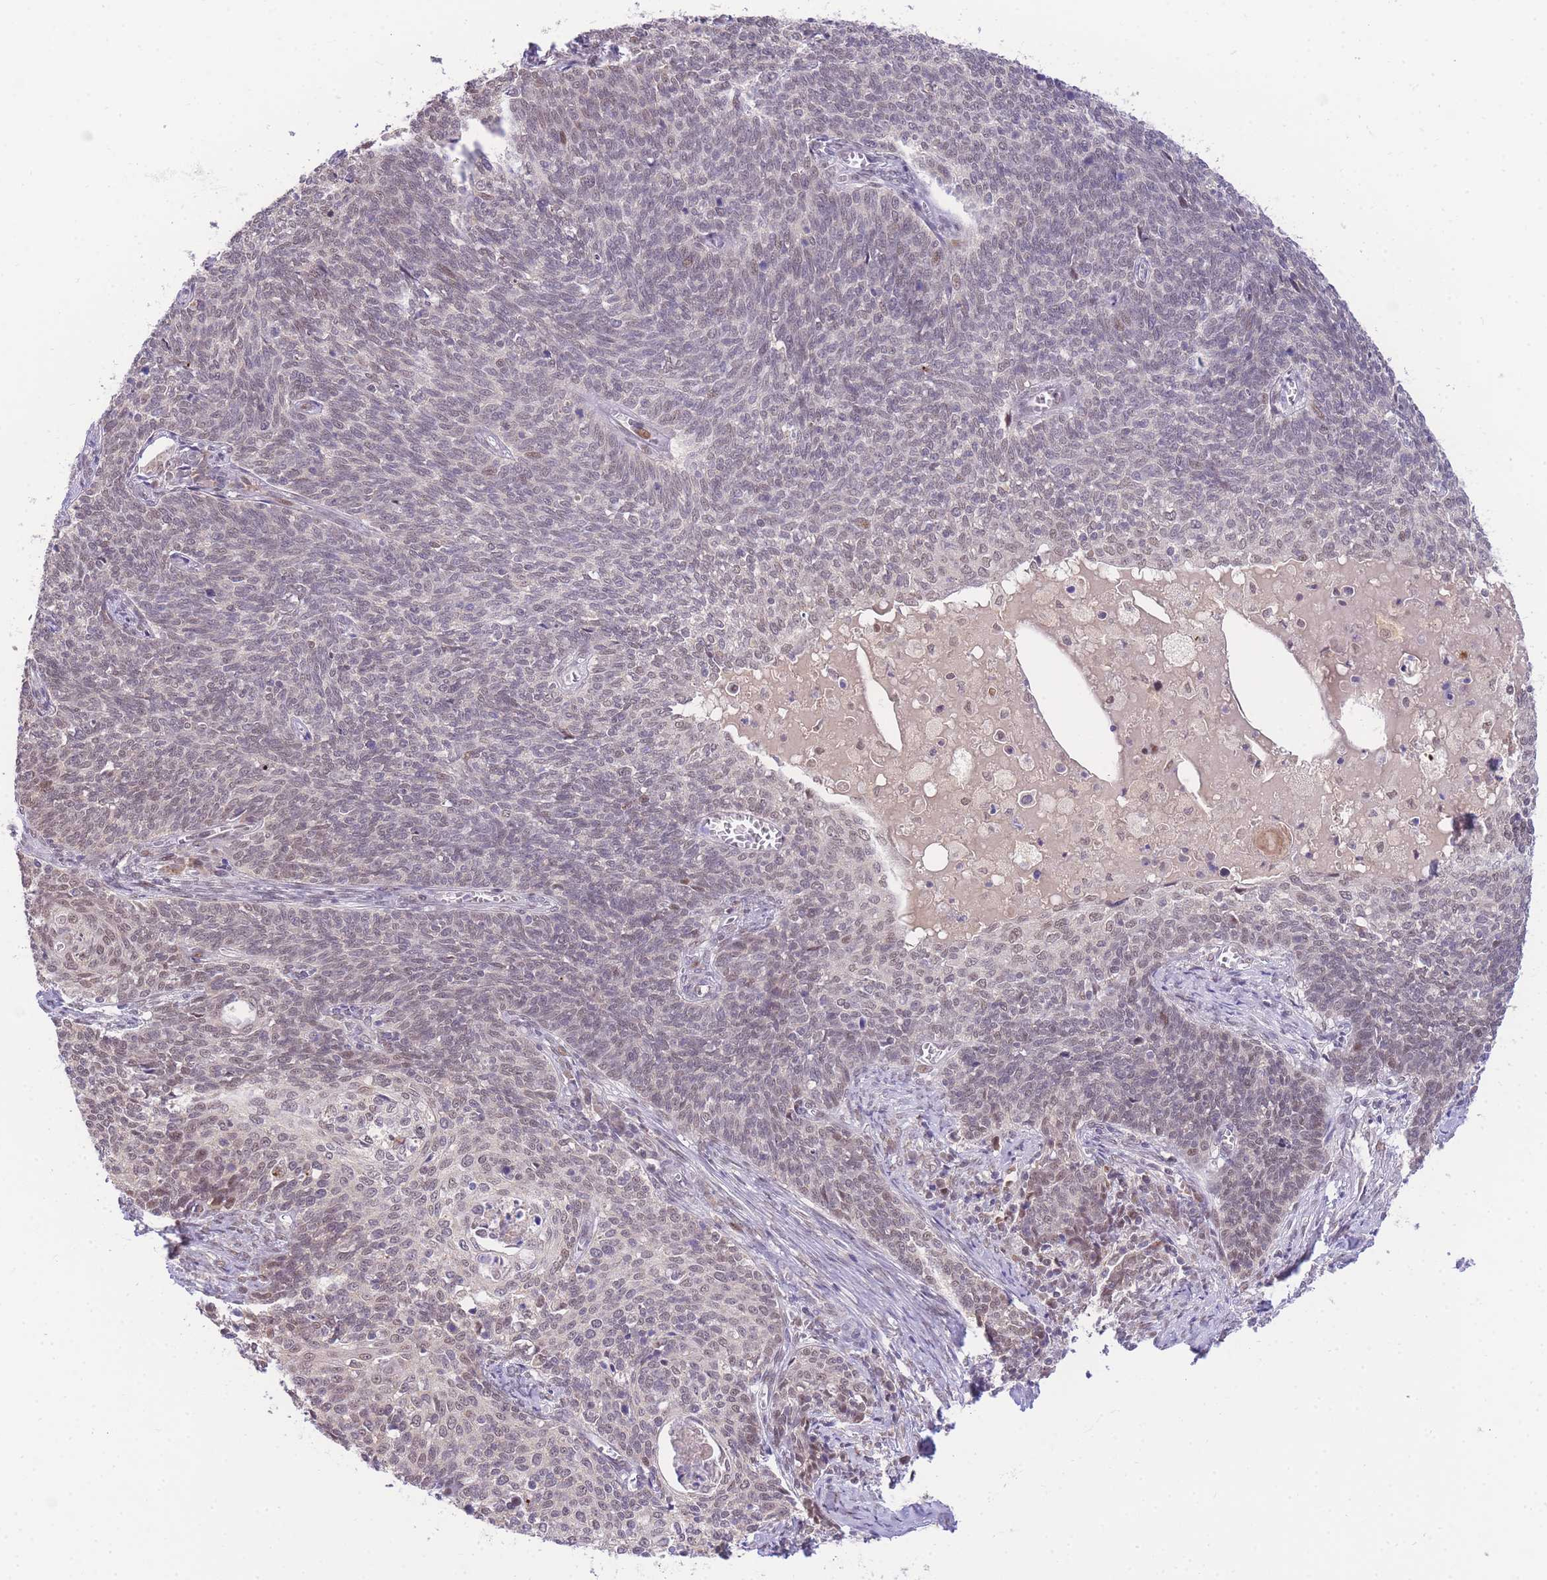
{"staining": {"intensity": "weak", "quantity": "<25%", "location": "nuclear"}, "tissue": "cervical cancer", "cell_type": "Tumor cells", "image_type": "cancer", "snomed": [{"axis": "morphology", "description": "Squamous cell carcinoma, NOS"}, {"axis": "topography", "description": "Cervix"}], "caption": "DAB (3,3'-diaminobenzidine) immunohistochemical staining of human cervical cancer exhibits no significant expression in tumor cells.", "gene": "PUS10", "patient": {"sex": "female", "age": 39}}